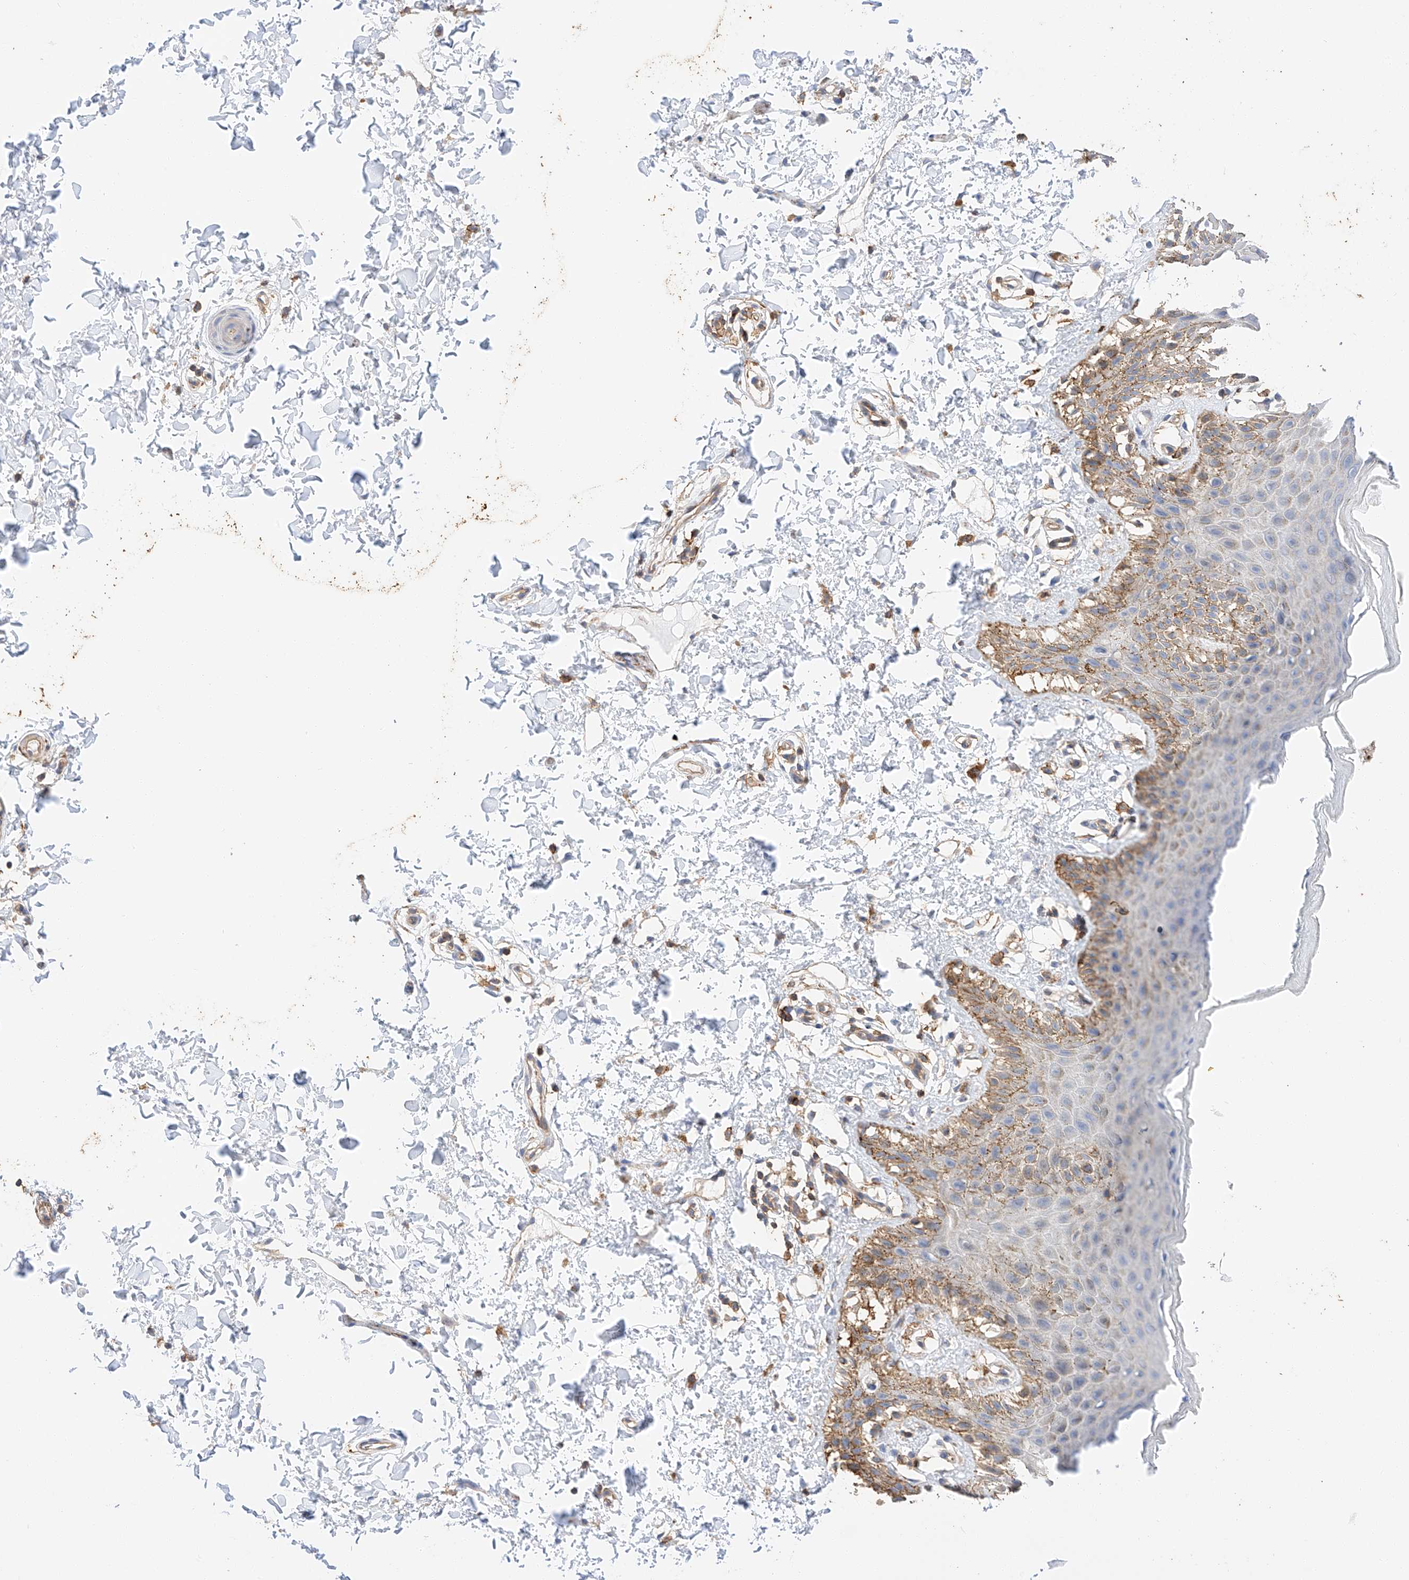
{"staining": {"intensity": "moderate", "quantity": "<25%", "location": "cytoplasmic/membranous"}, "tissue": "skin", "cell_type": "Epidermal cells", "image_type": "normal", "snomed": [{"axis": "morphology", "description": "Normal tissue, NOS"}, {"axis": "topography", "description": "Anal"}], "caption": "Immunohistochemical staining of benign human skin shows moderate cytoplasmic/membranous protein expression in about <25% of epidermal cells.", "gene": "ENSG00000259132", "patient": {"sex": "male", "age": 44}}